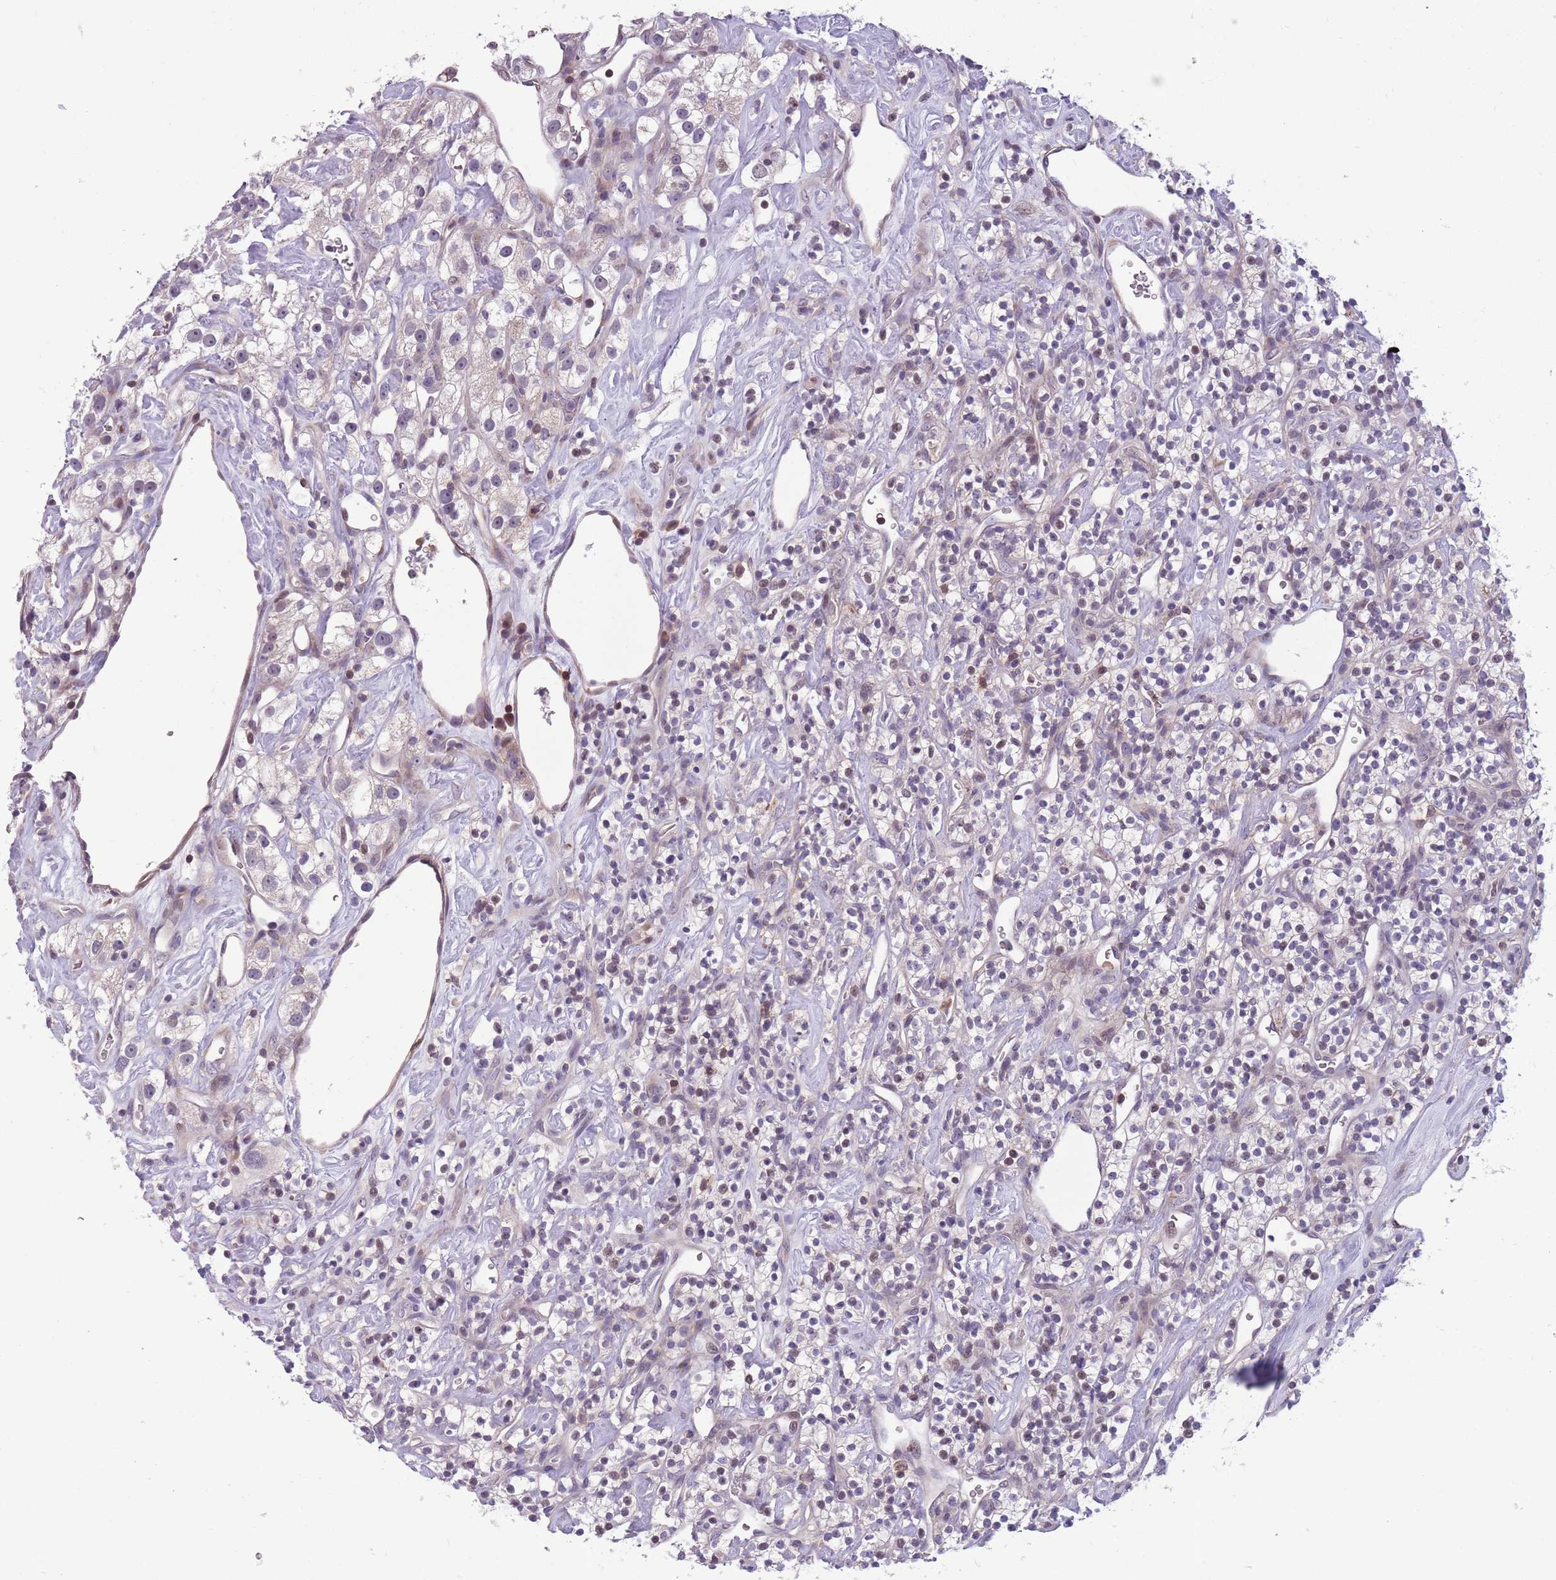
{"staining": {"intensity": "weak", "quantity": "<25%", "location": "nuclear"}, "tissue": "renal cancer", "cell_type": "Tumor cells", "image_type": "cancer", "snomed": [{"axis": "morphology", "description": "Adenocarcinoma, NOS"}, {"axis": "topography", "description": "Kidney"}], "caption": "This is an immunohistochemistry (IHC) micrograph of human renal cancer (adenocarcinoma). There is no expression in tumor cells.", "gene": "JAML", "patient": {"sex": "male", "age": 77}}